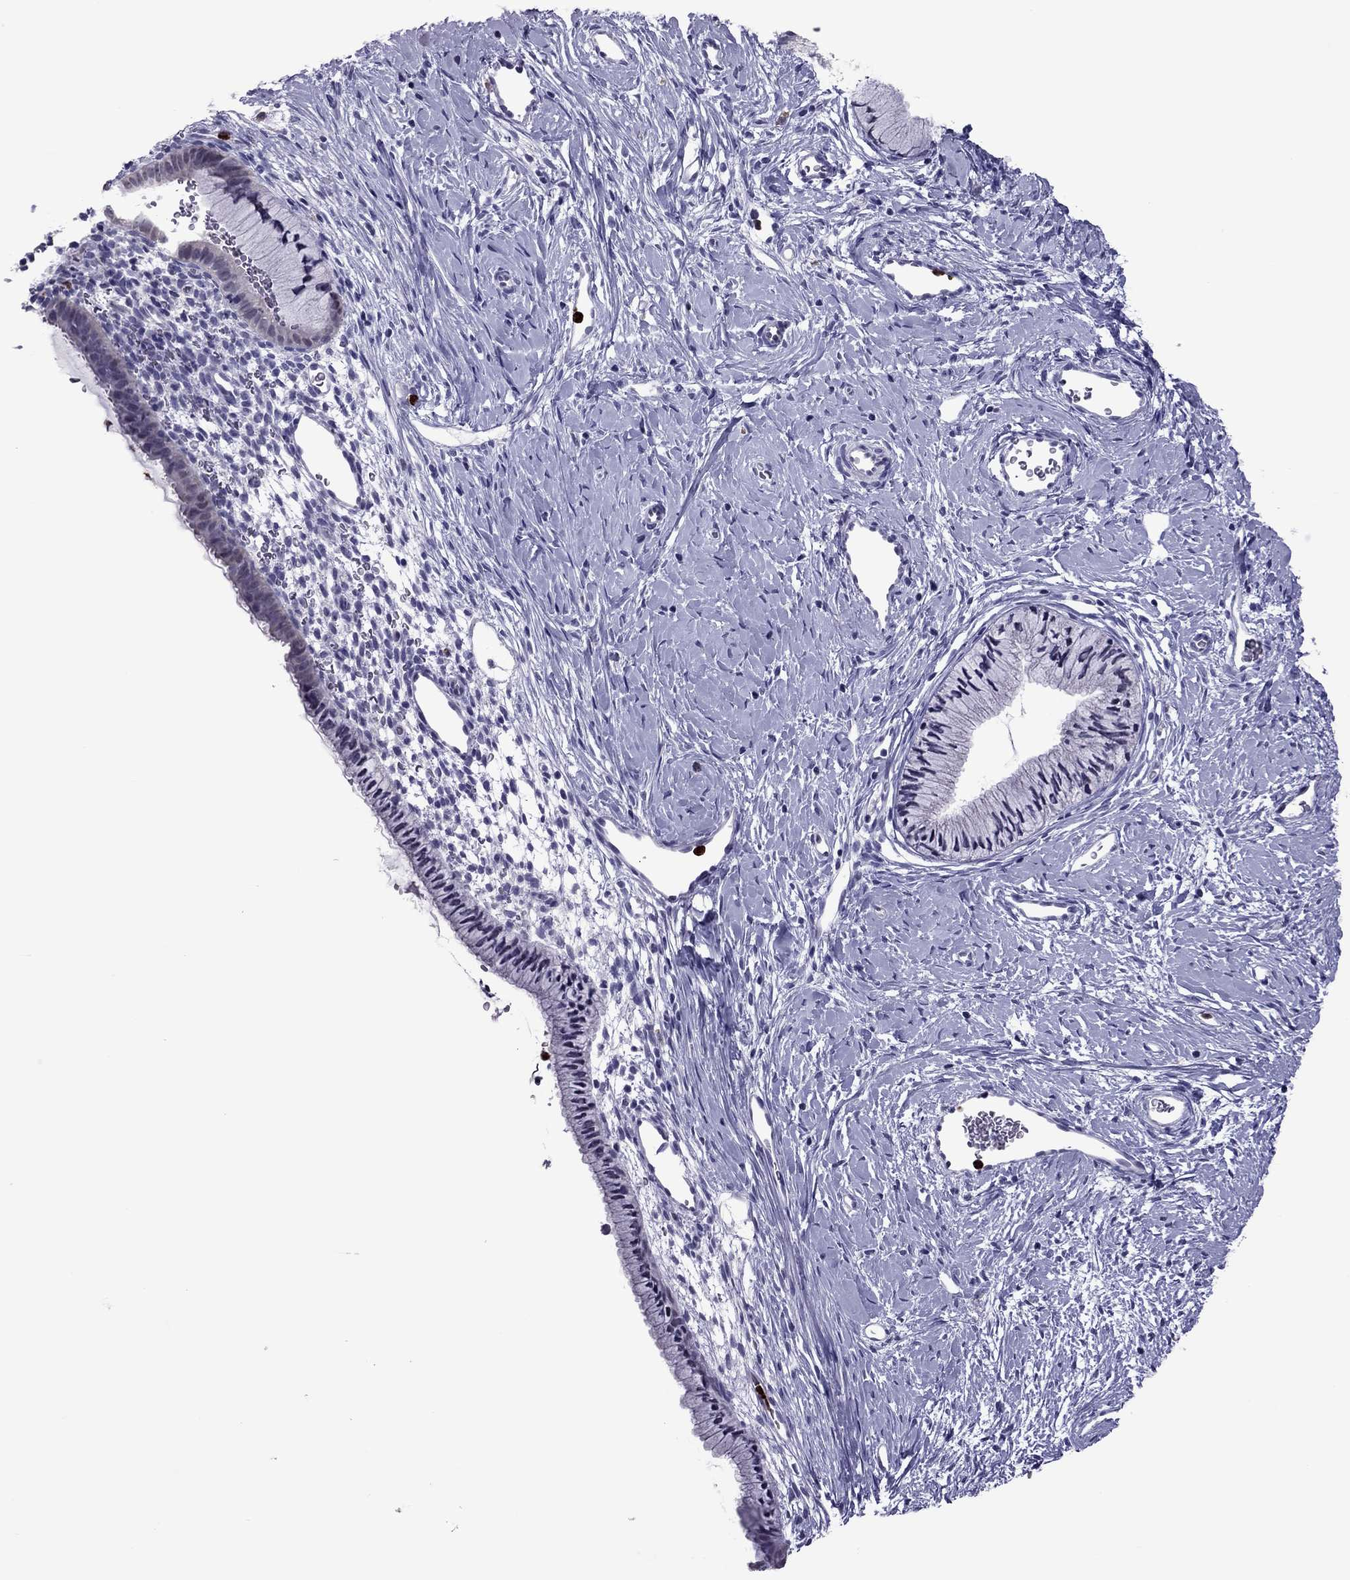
{"staining": {"intensity": "negative", "quantity": "none", "location": "none"}, "tissue": "cervix", "cell_type": "Glandular cells", "image_type": "normal", "snomed": [{"axis": "morphology", "description": "Normal tissue, NOS"}, {"axis": "topography", "description": "Cervix"}], "caption": "The histopathology image exhibits no significant positivity in glandular cells of cervix. (DAB IHC, high magnification).", "gene": "CCL27", "patient": {"sex": "female", "age": 40}}